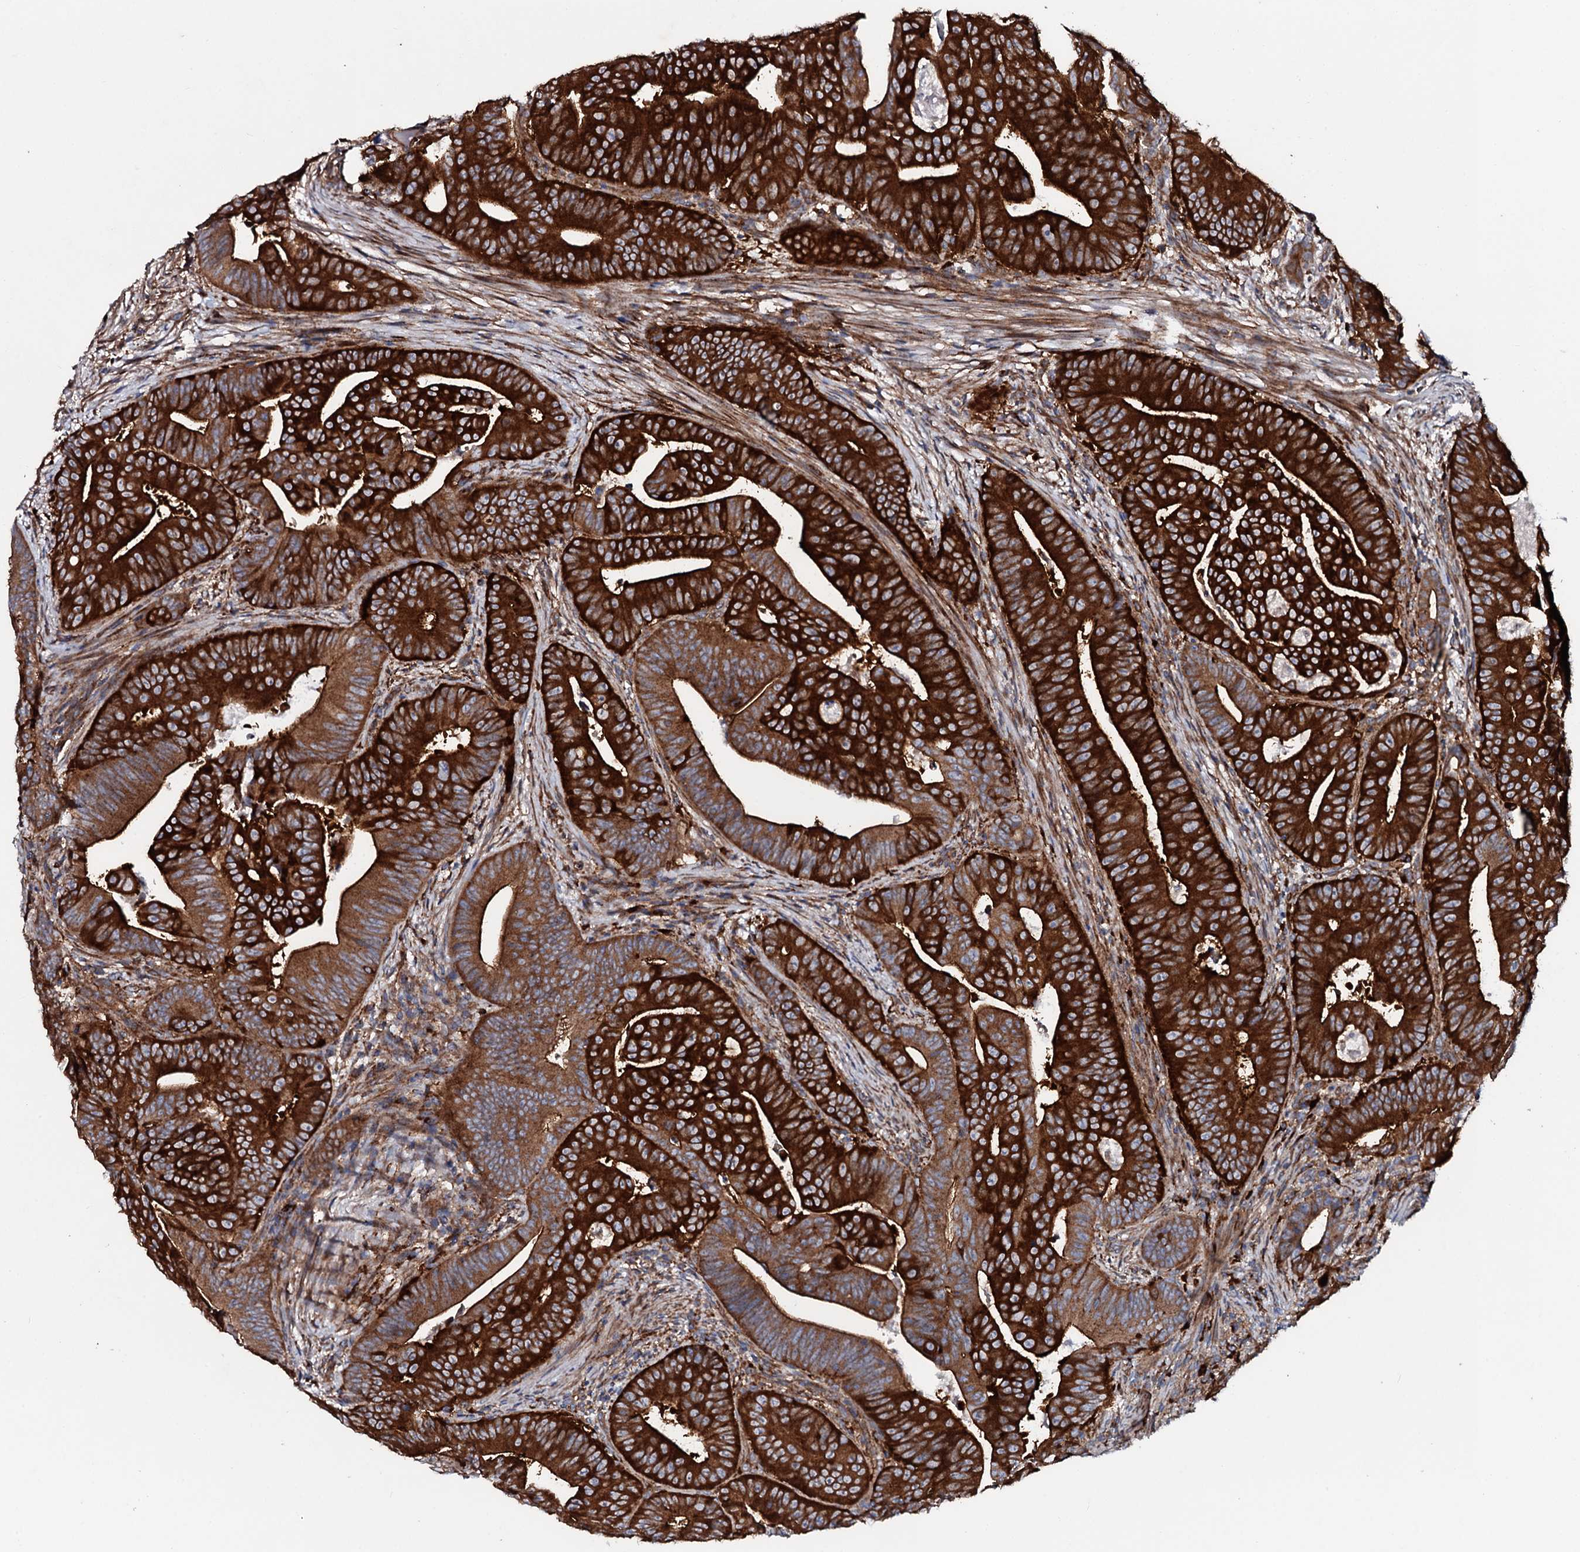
{"staining": {"intensity": "strong", "quantity": ">75%", "location": "cytoplasmic/membranous"}, "tissue": "colorectal cancer", "cell_type": "Tumor cells", "image_type": "cancer", "snomed": [{"axis": "morphology", "description": "Adenocarcinoma, NOS"}, {"axis": "topography", "description": "Rectum"}], "caption": "Protein analysis of colorectal adenocarcinoma tissue shows strong cytoplasmic/membranous expression in about >75% of tumor cells.", "gene": "P2RX4", "patient": {"sex": "female", "age": 75}}